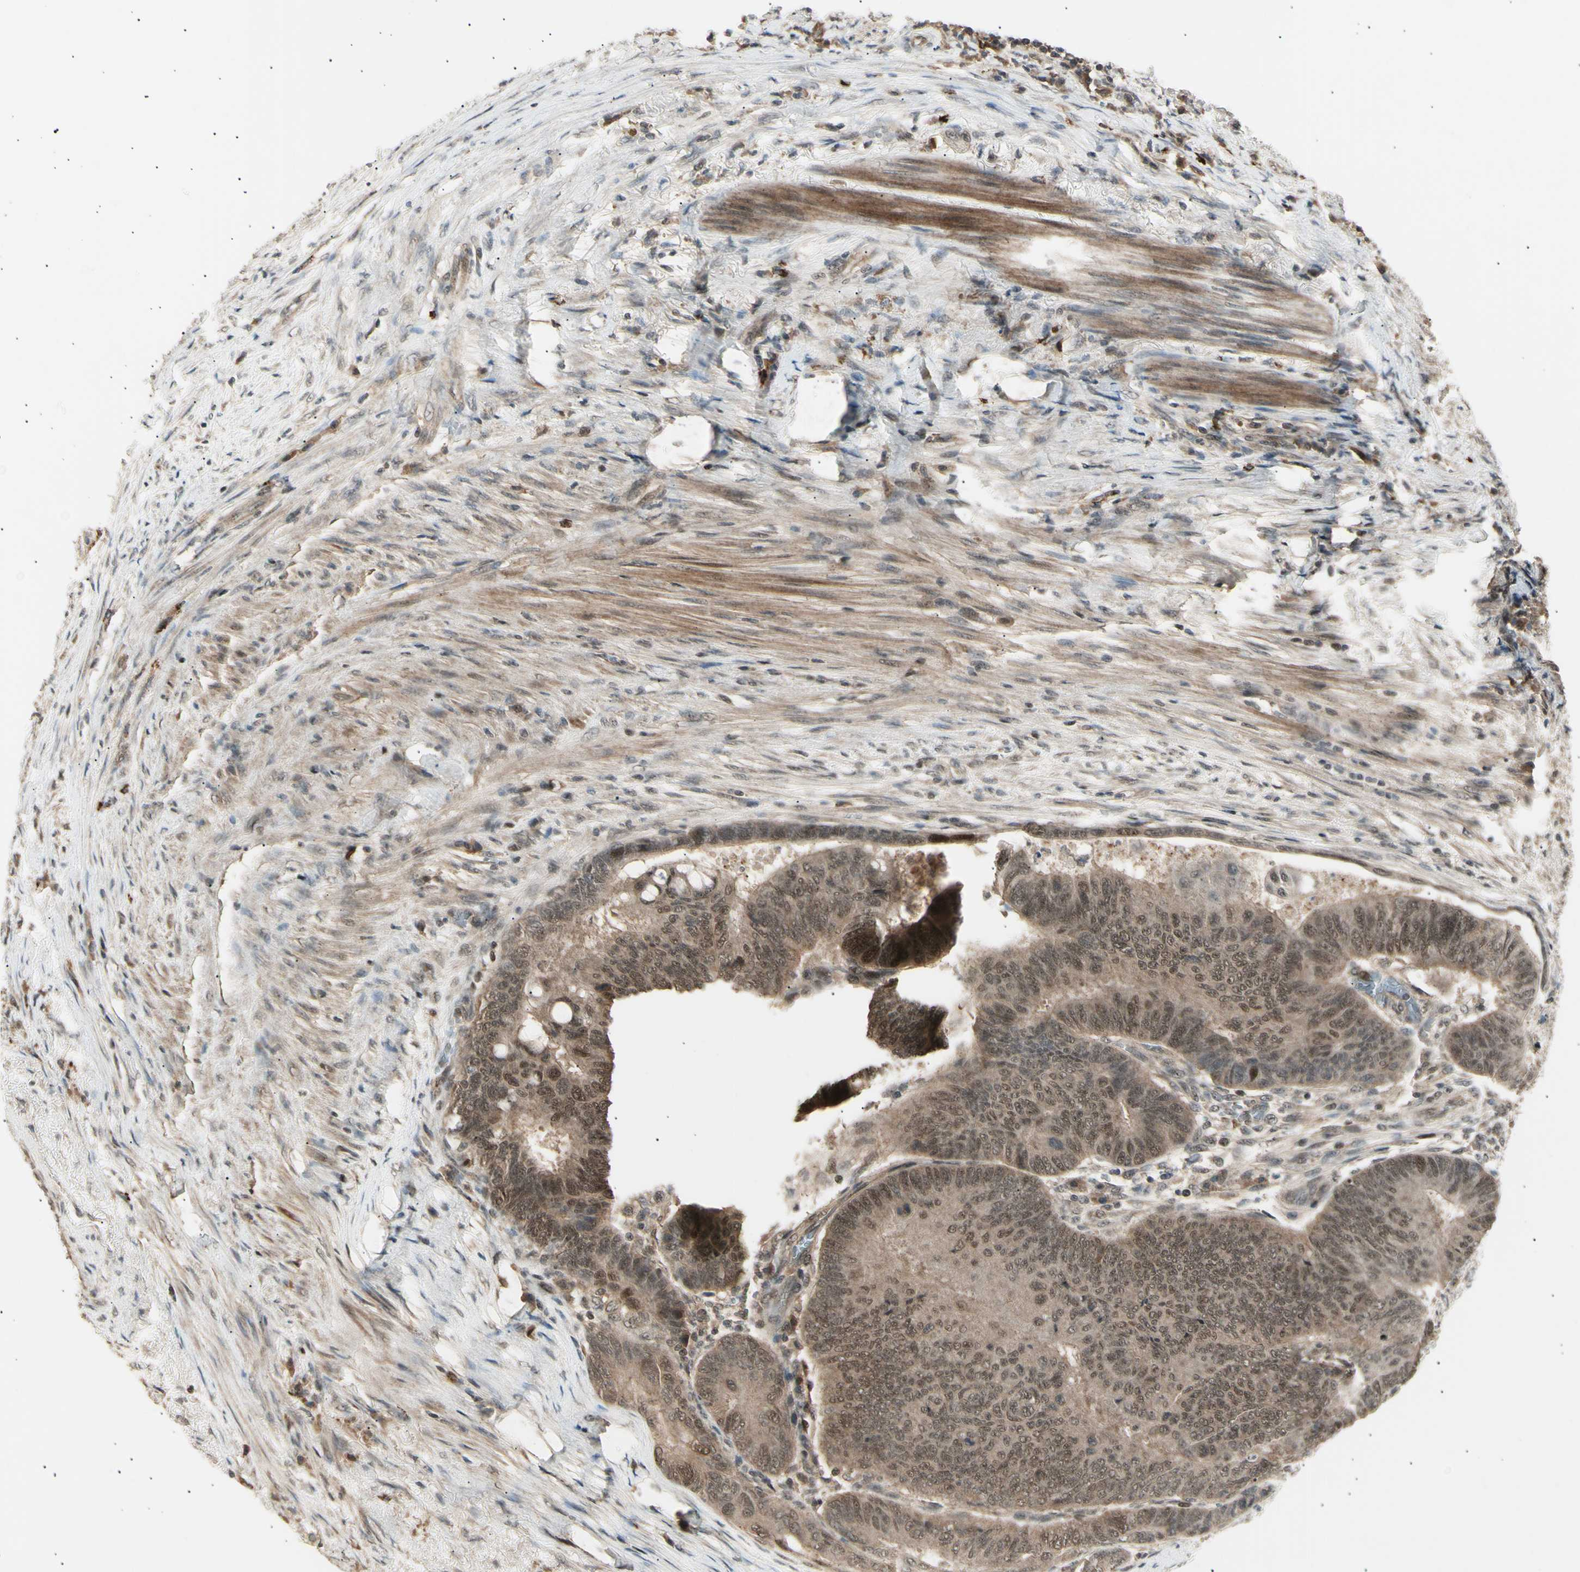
{"staining": {"intensity": "weak", "quantity": ">75%", "location": "cytoplasmic/membranous,nuclear"}, "tissue": "colorectal cancer", "cell_type": "Tumor cells", "image_type": "cancer", "snomed": [{"axis": "morphology", "description": "Normal tissue, NOS"}, {"axis": "morphology", "description": "Adenocarcinoma, NOS"}, {"axis": "topography", "description": "Rectum"}, {"axis": "topography", "description": "Peripheral nerve tissue"}], "caption": "Brown immunohistochemical staining in adenocarcinoma (colorectal) shows weak cytoplasmic/membranous and nuclear positivity in about >75% of tumor cells. (Stains: DAB in brown, nuclei in blue, Microscopy: brightfield microscopy at high magnification).", "gene": "NUAK2", "patient": {"sex": "male", "age": 92}}